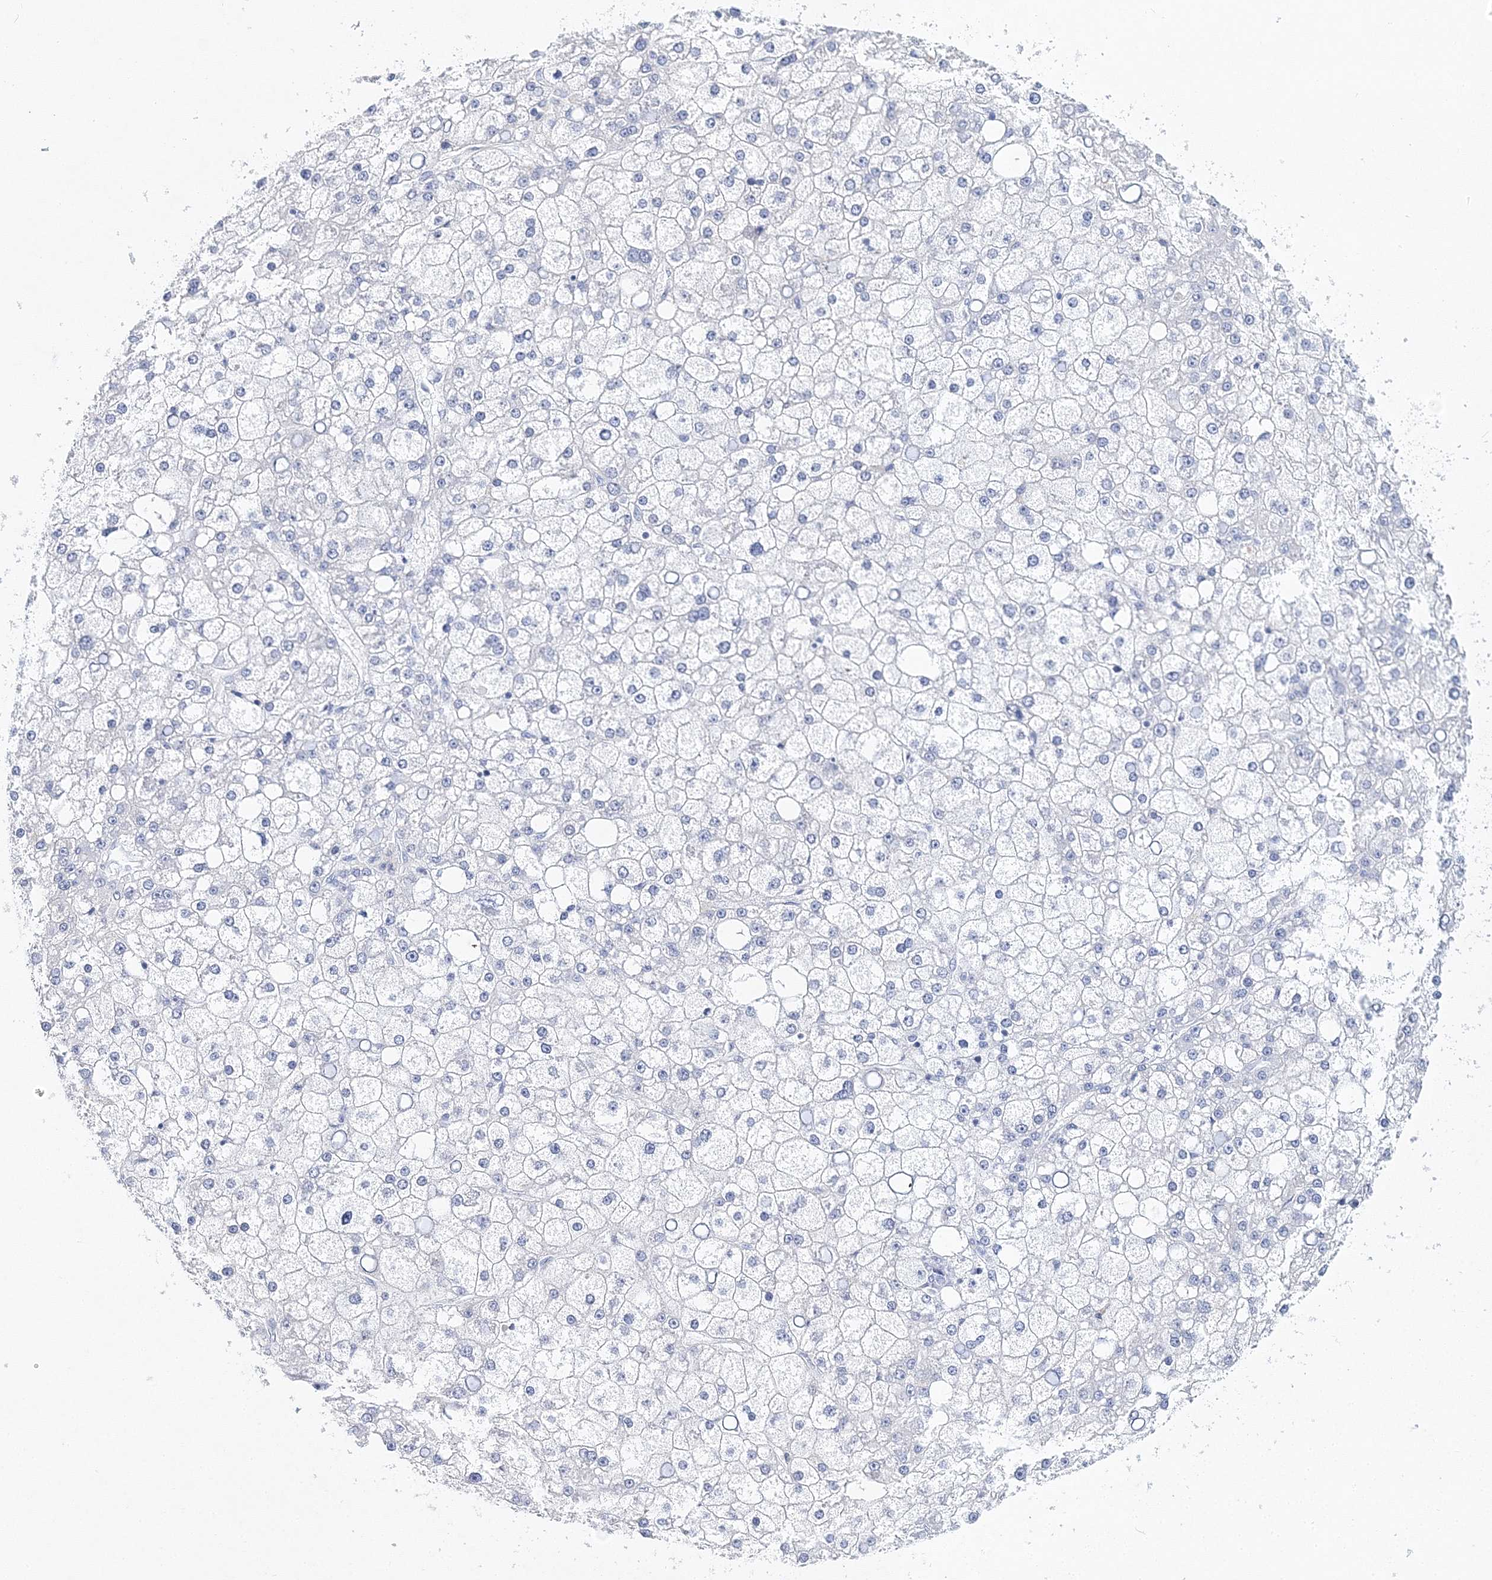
{"staining": {"intensity": "negative", "quantity": "none", "location": "none"}, "tissue": "liver cancer", "cell_type": "Tumor cells", "image_type": "cancer", "snomed": [{"axis": "morphology", "description": "Carcinoma, Hepatocellular, NOS"}, {"axis": "topography", "description": "Liver"}], "caption": "Immunohistochemistry (IHC) histopathology image of neoplastic tissue: human hepatocellular carcinoma (liver) stained with DAB (3,3'-diaminobenzidine) demonstrates no significant protein positivity in tumor cells.", "gene": "MYOZ2", "patient": {"sex": "male", "age": 67}}